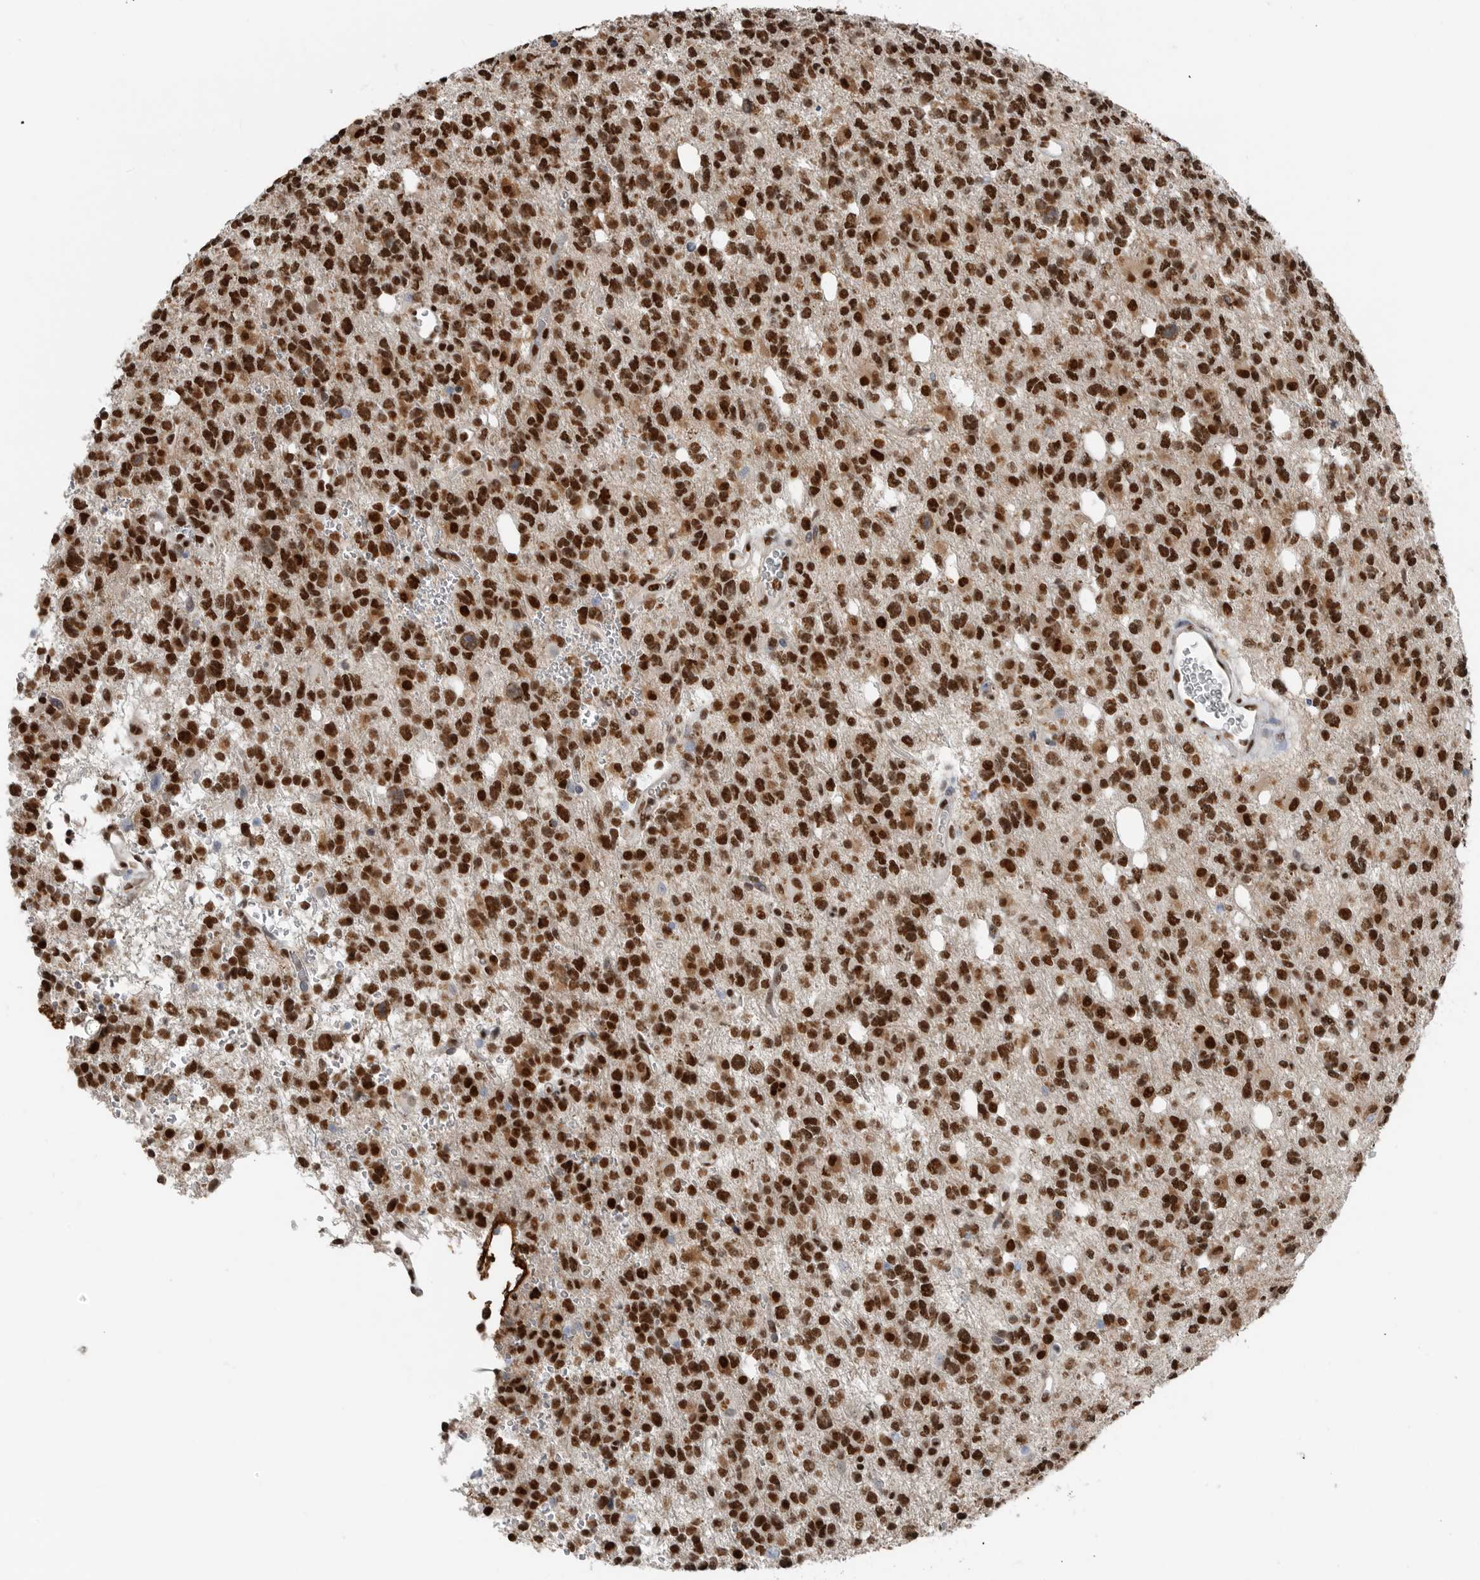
{"staining": {"intensity": "strong", "quantity": ">75%", "location": "nuclear"}, "tissue": "glioma", "cell_type": "Tumor cells", "image_type": "cancer", "snomed": [{"axis": "morphology", "description": "Glioma, malignant, High grade"}, {"axis": "topography", "description": "Brain"}], "caption": "Strong nuclear protein staining is present in about >75% of tumor cells in glioma.", "gene": "BLZF1", "patient": {"sex": "female", "age": 62}}